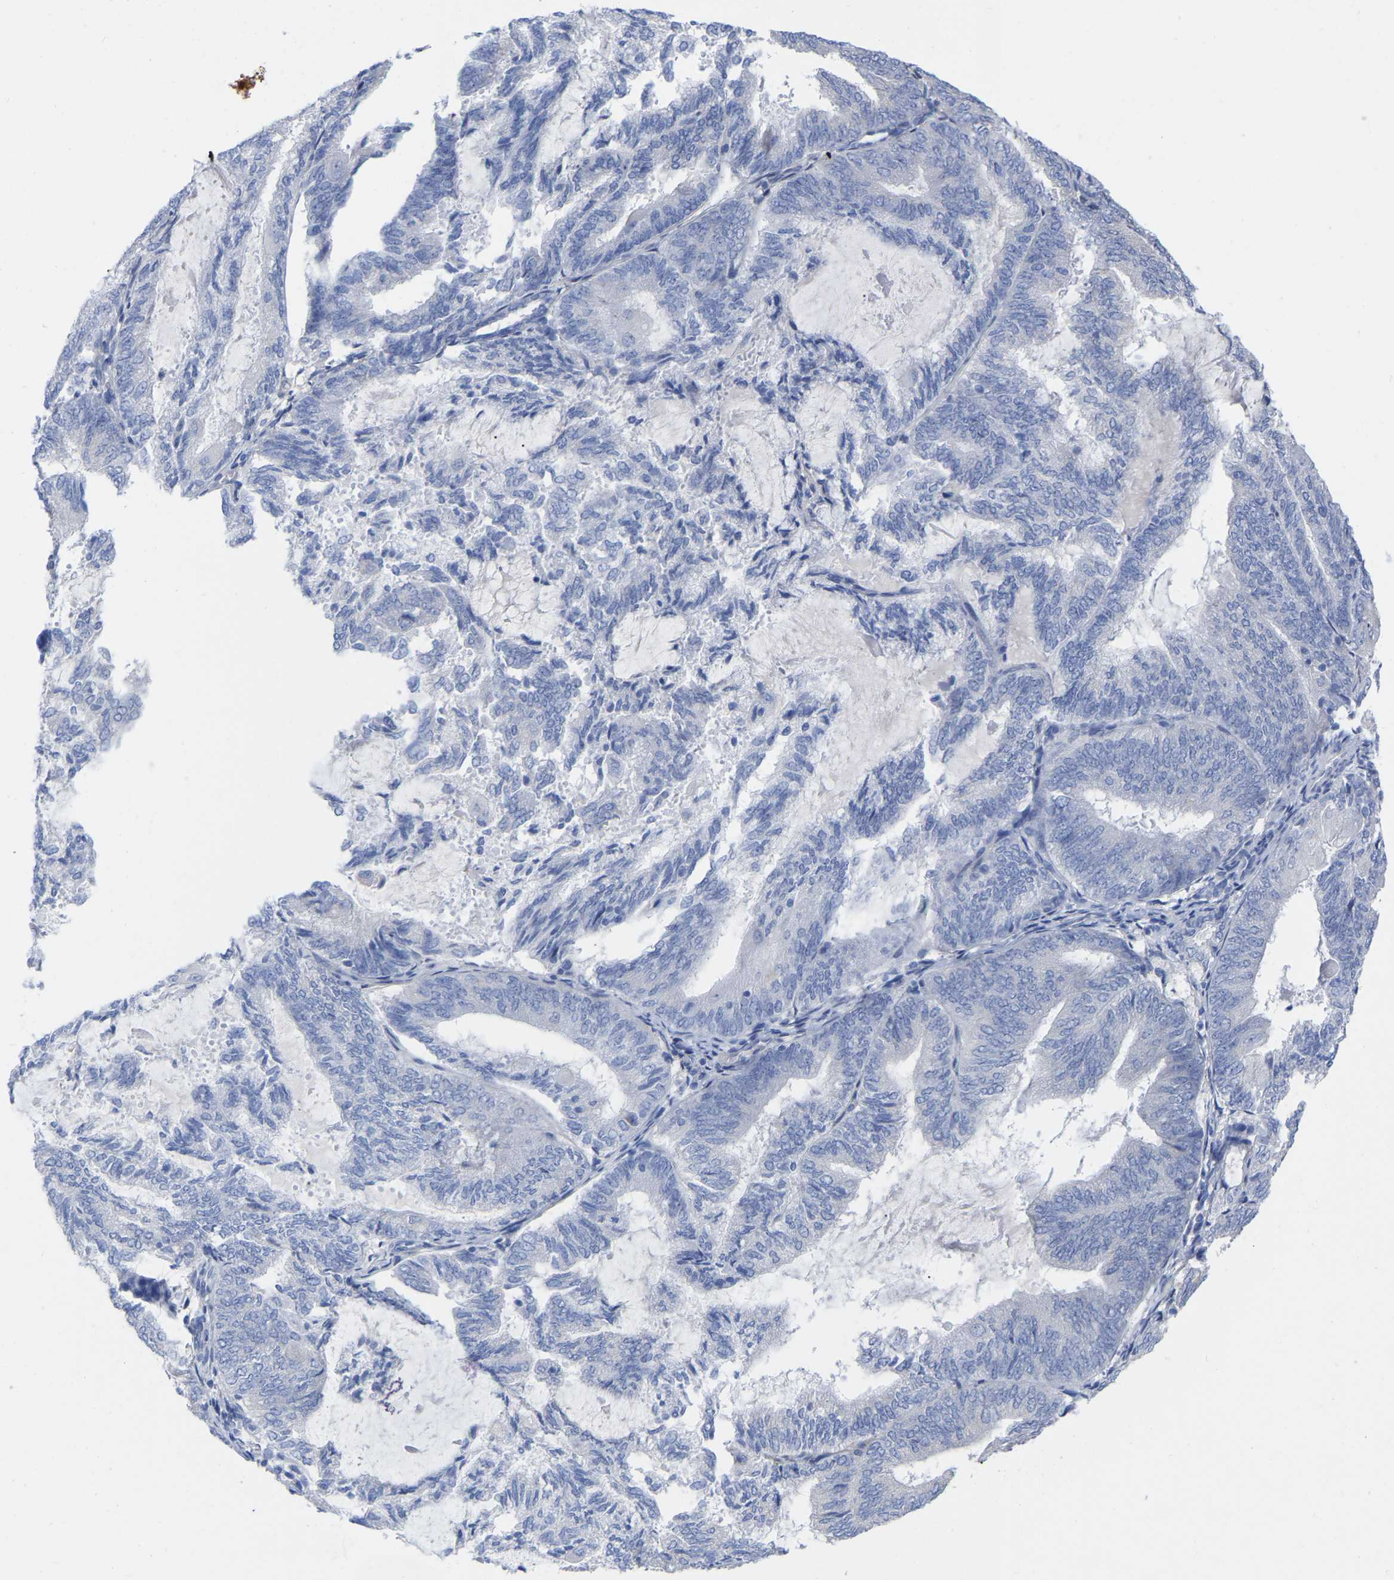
{"staining": {"intensity": "negative", "quantity": "none", "location": "none"}, "tissue": "endometrial cancer", "cell_type": "Tumor cells", "image_type": "cancer", "snomed": [{"axis": "morphology", "description": "Adenocarcinoma, NOS"}, {"axis": "topography", "description": "Endometrium"}], "caption": "High magnification brightfield microscopy of endometrial adenocarcinoma stained with DAB (brown) and counterstained with hematoxylin (blue): tumor cells show no significant staining.", "gene": "HAPLN1", "patient": {"sex": "female", "age": 81}}